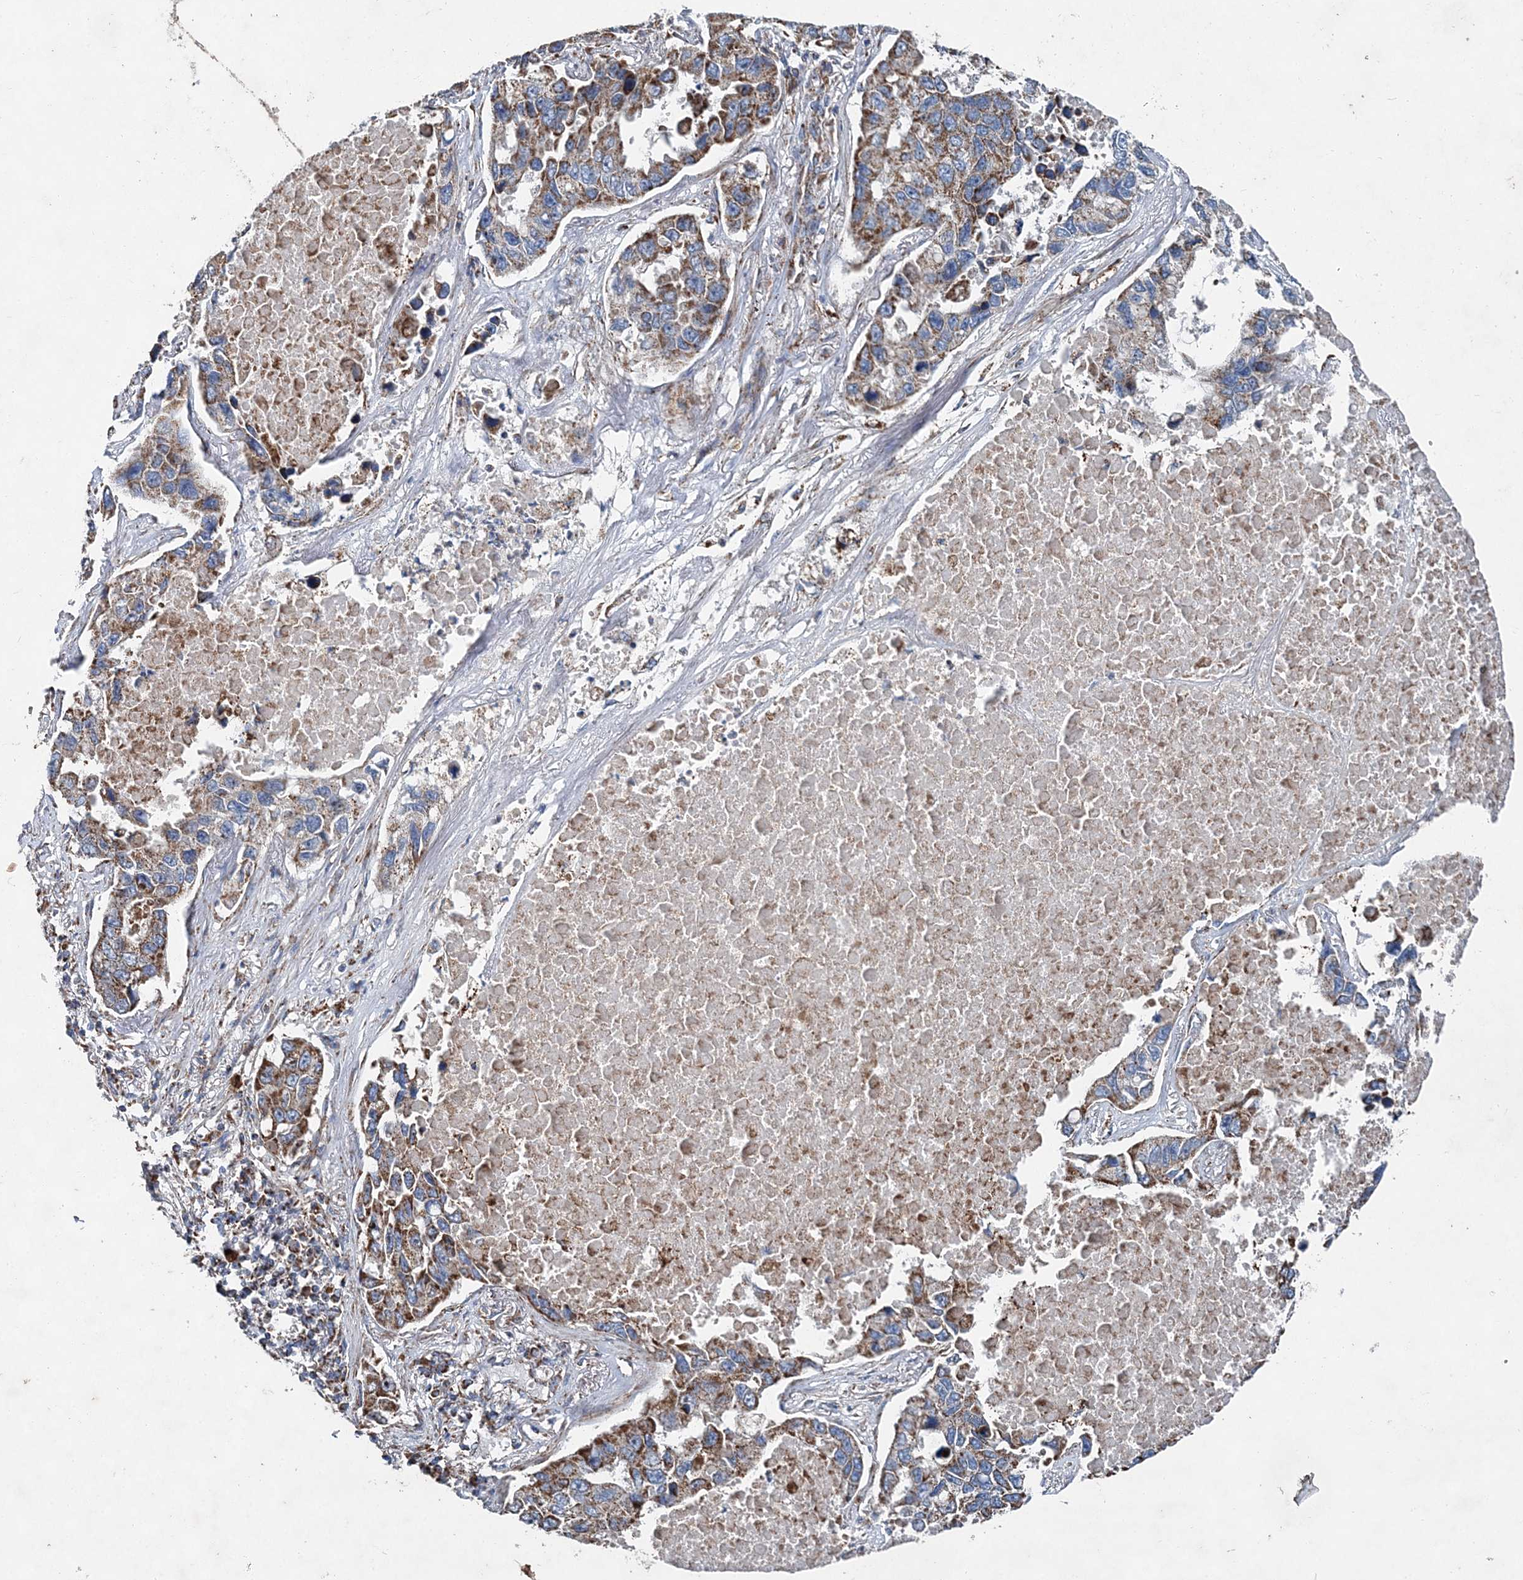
{"staining": {"intensity": "moderate", "quantity": ">75%", "location": "cytoplasmic/membranous"}, "tissue": "lung cancer", "cell_type": "Tumor cells", "image_type": "cancer", "snomed": [{"axis": "morphology", "description": "Adenocarcinoma, NOS"}, {"axis": "topography", "description": "Lung"}], "caption": "Immunohistochemical staining of lung adenocarcinoma demonstrates moderate cytoplasmic/membranous protein staining in approximately >75% of tumor cells. (DAB (3,3'-diaminobenzidine) = brown stain, brightfield microscopy at high magnification).", "gene": "SPAG16", "patient": {"sex": "male", "age": 64}}